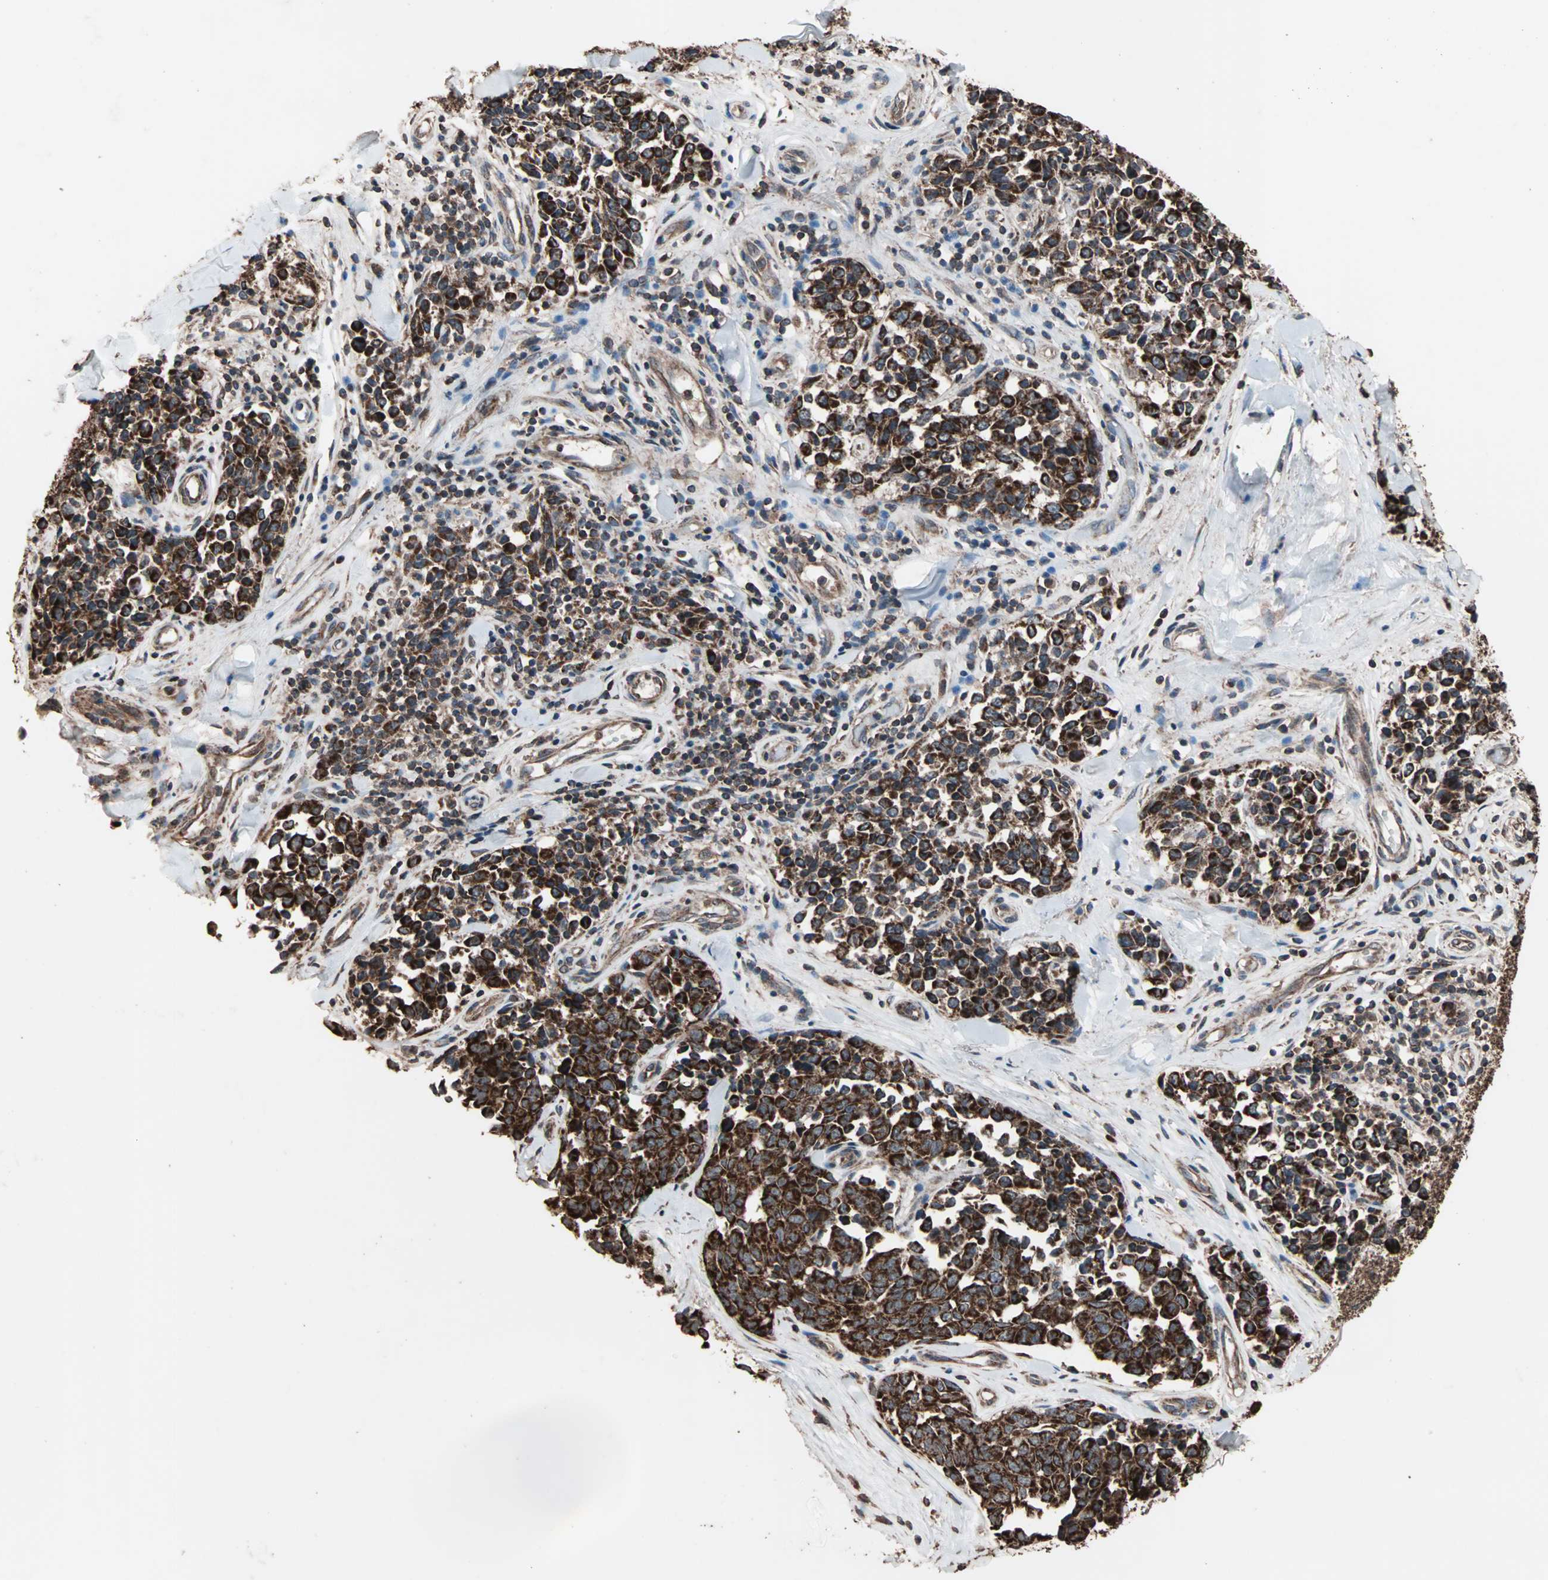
{"staining": {"intensity": "strong", "quantity": ">75%", "location": "cytoplasmic/membranous"}, "tissue": "melanoma", "cell_type": "Tumor cells", "image_type": "cancer", "snomed": [{"axis": "morphology", "description": "Malignant melanoma, NOS"}, {"axis": "topography", "description": "Skin"}], "caption": "A high amount of strong cytoplasmic/membranous staining is identified in approximately >75% of tumor cells in malignant melanoma tissue.", "gene": "MRPL2", "patient": {"sex": "female", "age": 64}}